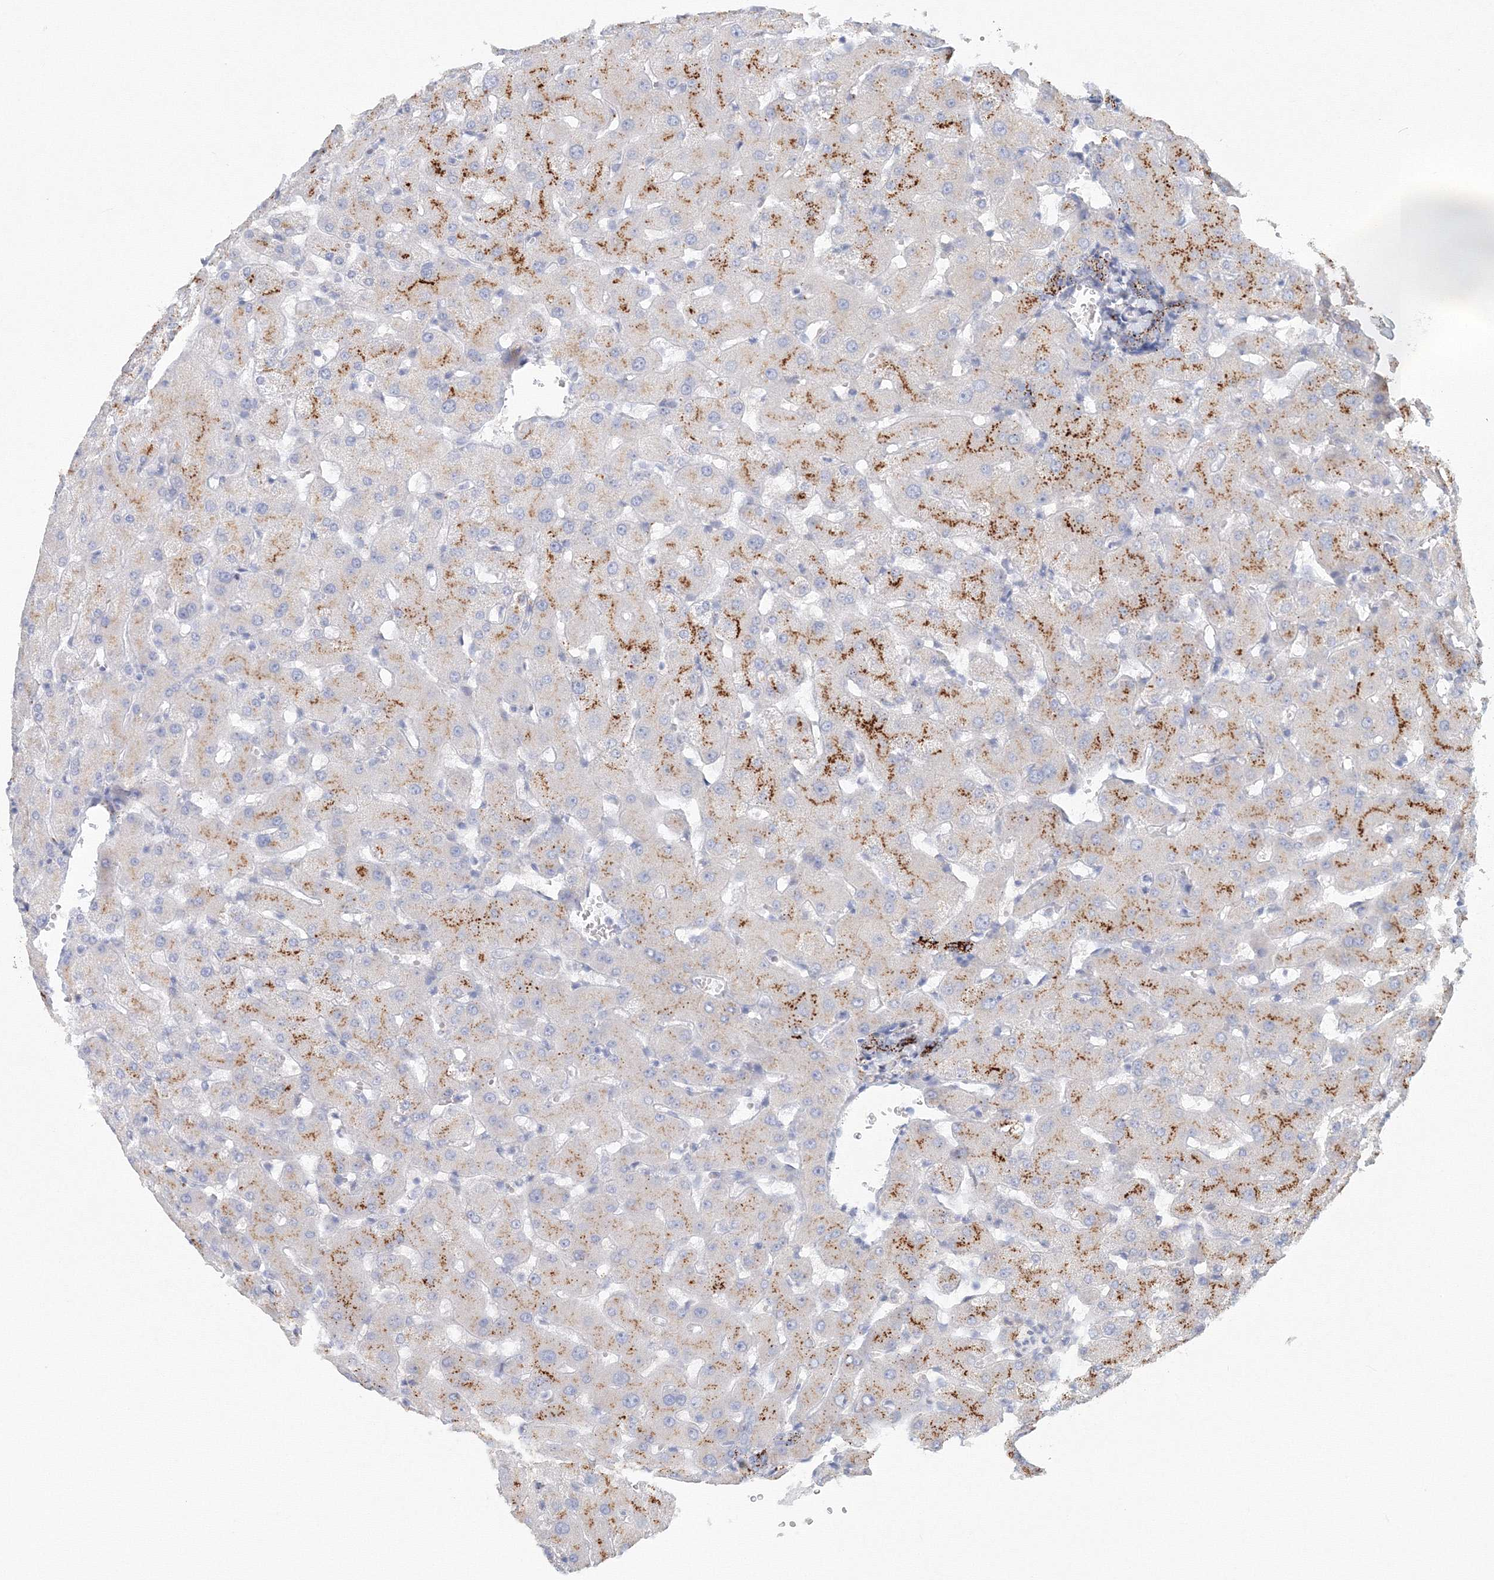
{"staining": {"intensity": "negative", "quantity": "none", "location": "none"}, "tissue": "liver", "cell_type": "Cholangiocytes", "image_type": "normal", "snomed": [{"axis": "morphology", "description": "Normal tissue, NOS"}, {"axis": "topography", "description": "Liver"}], "caption": "Immunohistochemical staining of unremarkable human liver displays no significant positivity in cholangiocytes. Brightfield microscopy of immunohistochemistry (IHC) stained with DAB (3,3'-diaminobenzidine) (brown) and hematoxylin (blue), captured at high magnification.", "gene": "VSIG1", "patient": {"sex": "female", "age": 63}}